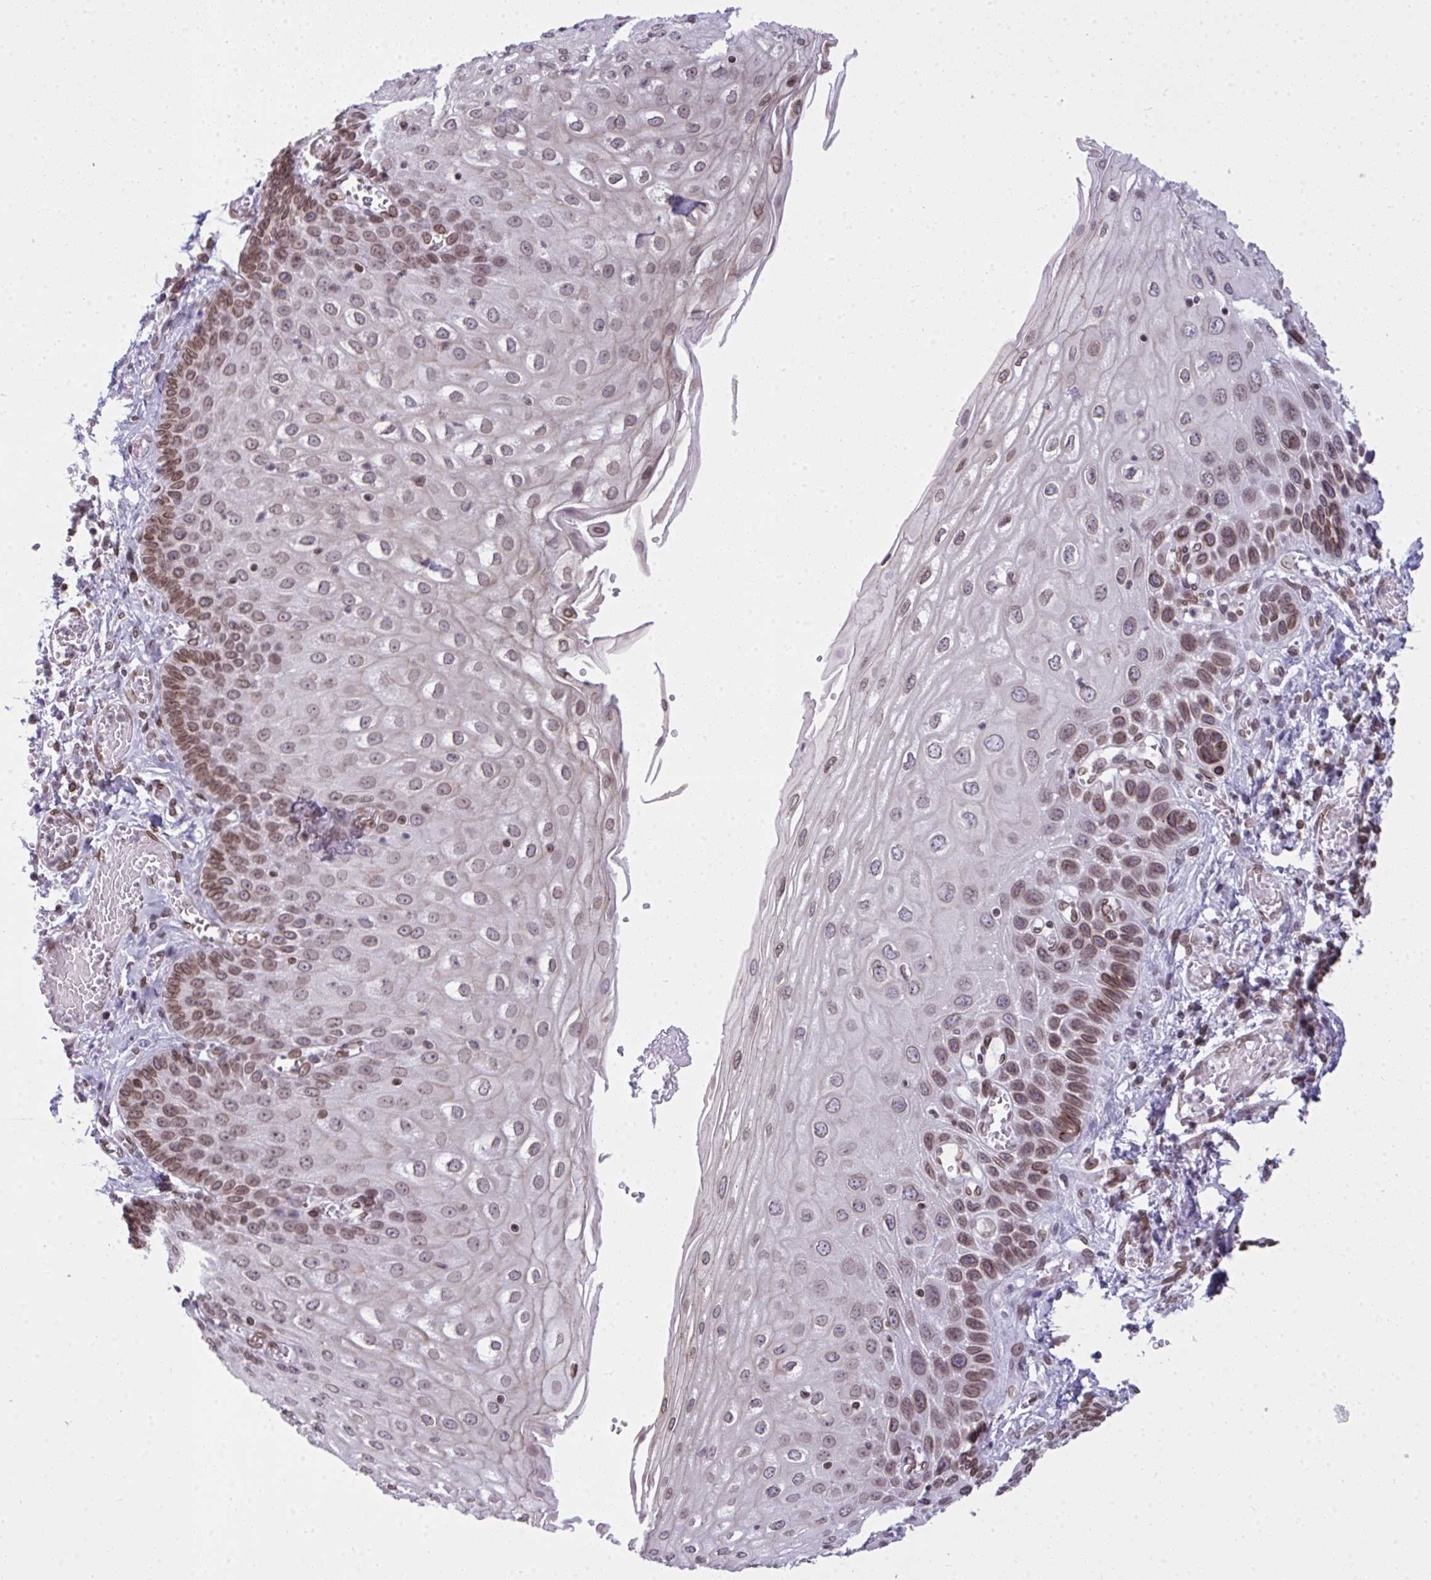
{"staining": {"intensity": "moderate", "quantity": "25%-75%", "location": "cytoplasmic/membranous,nuclear"}, "tissue": "esophagus", "cell_type": "Squamous epithelial cells", "image_type": "normal", "snomed": [{"axis": "morphology", "description": "Normal tissue, NOS"}, {"axis": "morphology", "description": "Adenocarcinoma, NOS"}, {"axis": "topography", "description": "Esophagus"}], "caption": "This histopathology image reveals unremarkable esophagus stained with immunohistochemistry (IHC) to label a protein in brown. The cytoplasmic/membranous,nuclear of squamous epithelial cells show moderate positivity for the protein. Nuclei are counter-stained blue.", "gene": "LMNB2", "patient": {"sex": "male", "age": 81}}